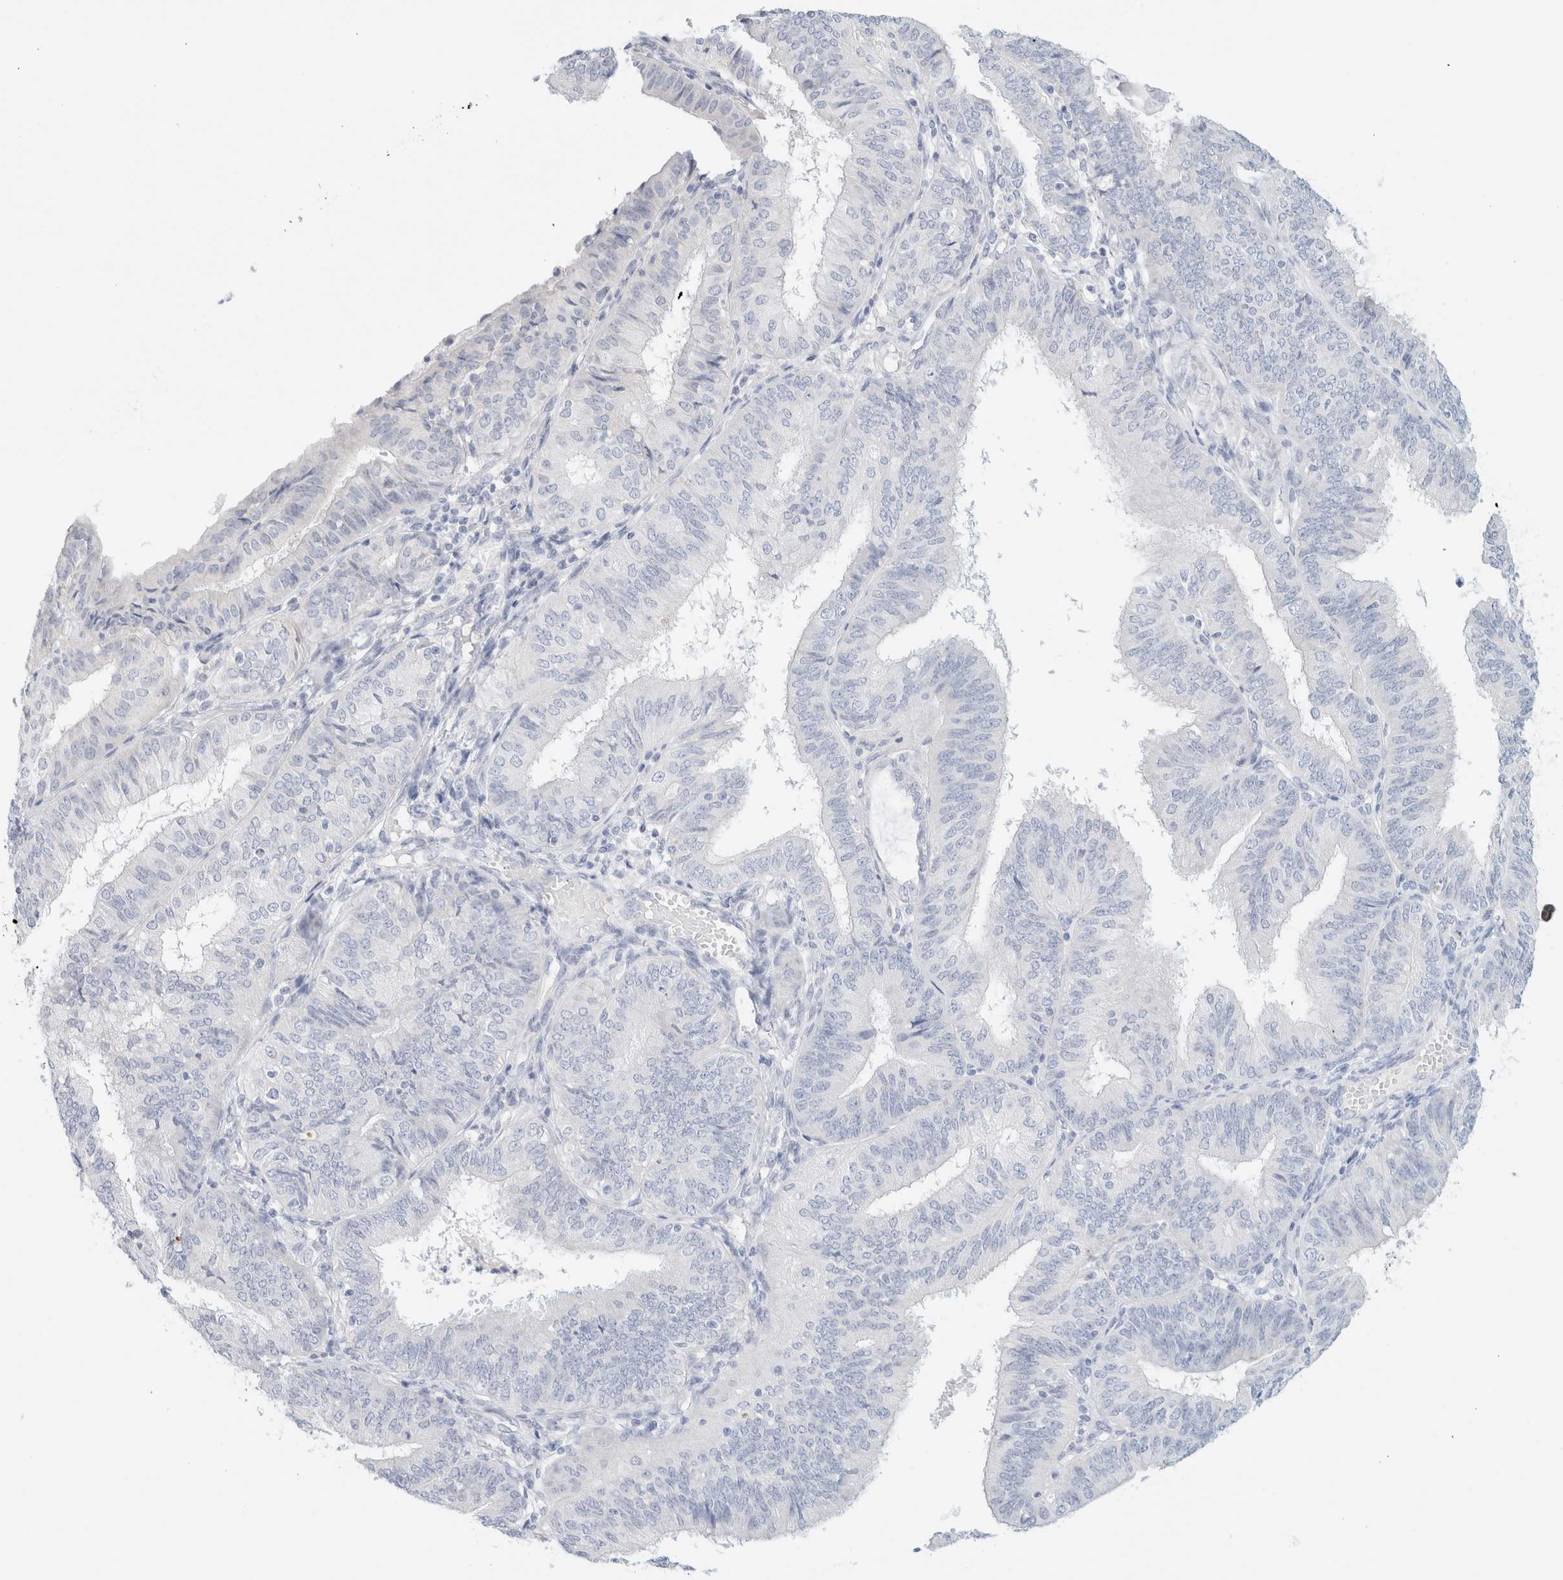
{"staining": {"intensity": "negative", "quantity": "none", "location": "none"}, "tissue": "endometrial cancer", "cell_type": "Tumor cells", "image_type": "cancer", "snomed": [{"axis": "morphology", "description": "Adenocarcinoma, NOS"}, {"axis": "topography", "description": "Endometrium"}], "caption": "This is a micrograph of IHC staining of endometrial cancer (adenocarcinoma), which shows no positivity in tumor cells.", "gene": "HEXD", "patient": {"sex": "female", "age": 58}}